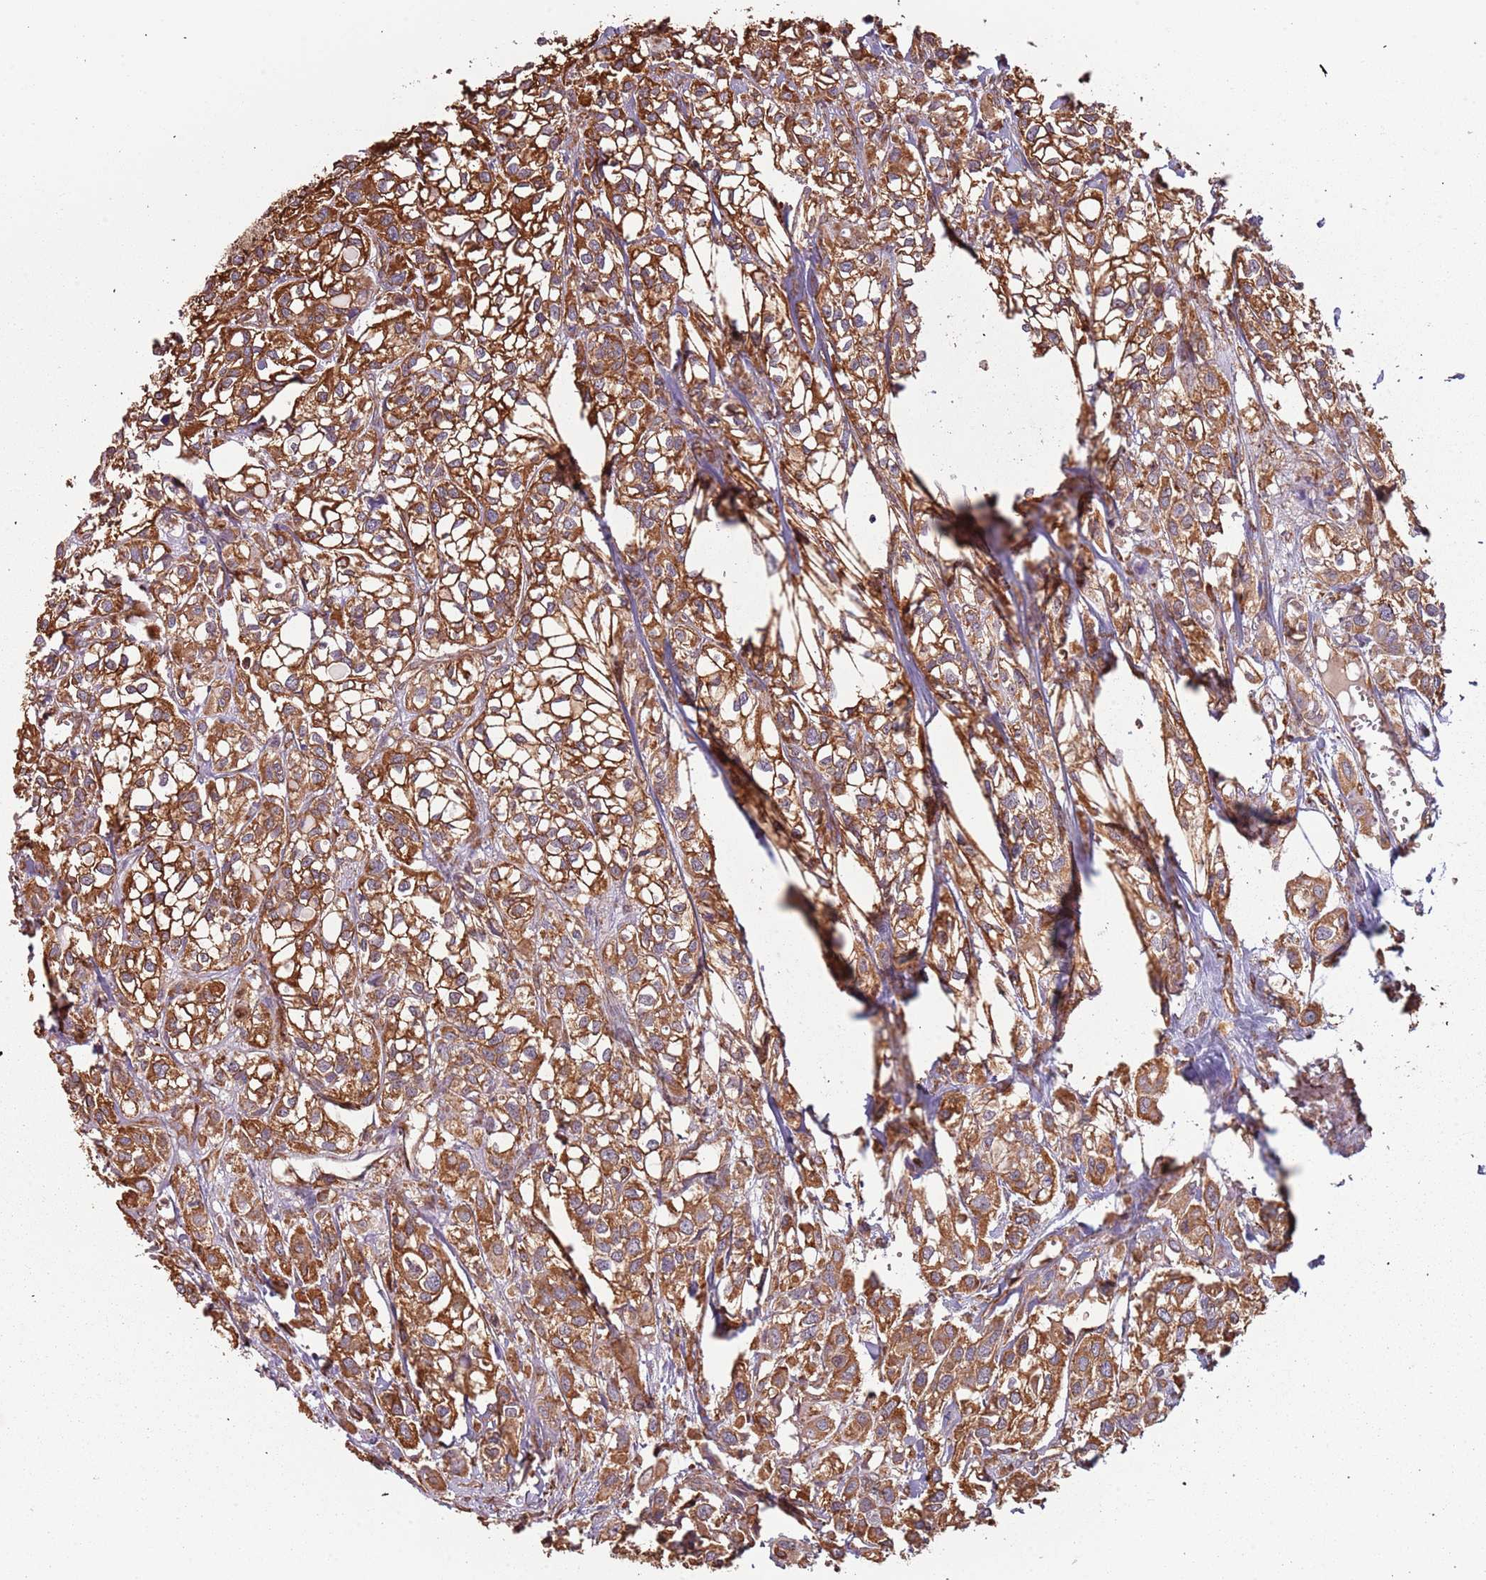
{"staining": {"intensity": "moderate", "quantity": ">75%", "location": "cytoplasmic/membranous"}, "tissue": "urothelial cancer", "cell_type": "Tumor cells", "image_type": "cancer", "snomed": [{"axis": "morphology", "description": "Urothelial carcinoma, High grade"}, {"axis": "topography", "description": "Urinary bladder"}], "caption": "Urothelial cancer stained for a protein (brown) displays moderate cytoplasmic/membranous positive expression in about >75% of tumor cells.", "gene": "ATOSB", "patient": {"sex": "male", "age": 67}}